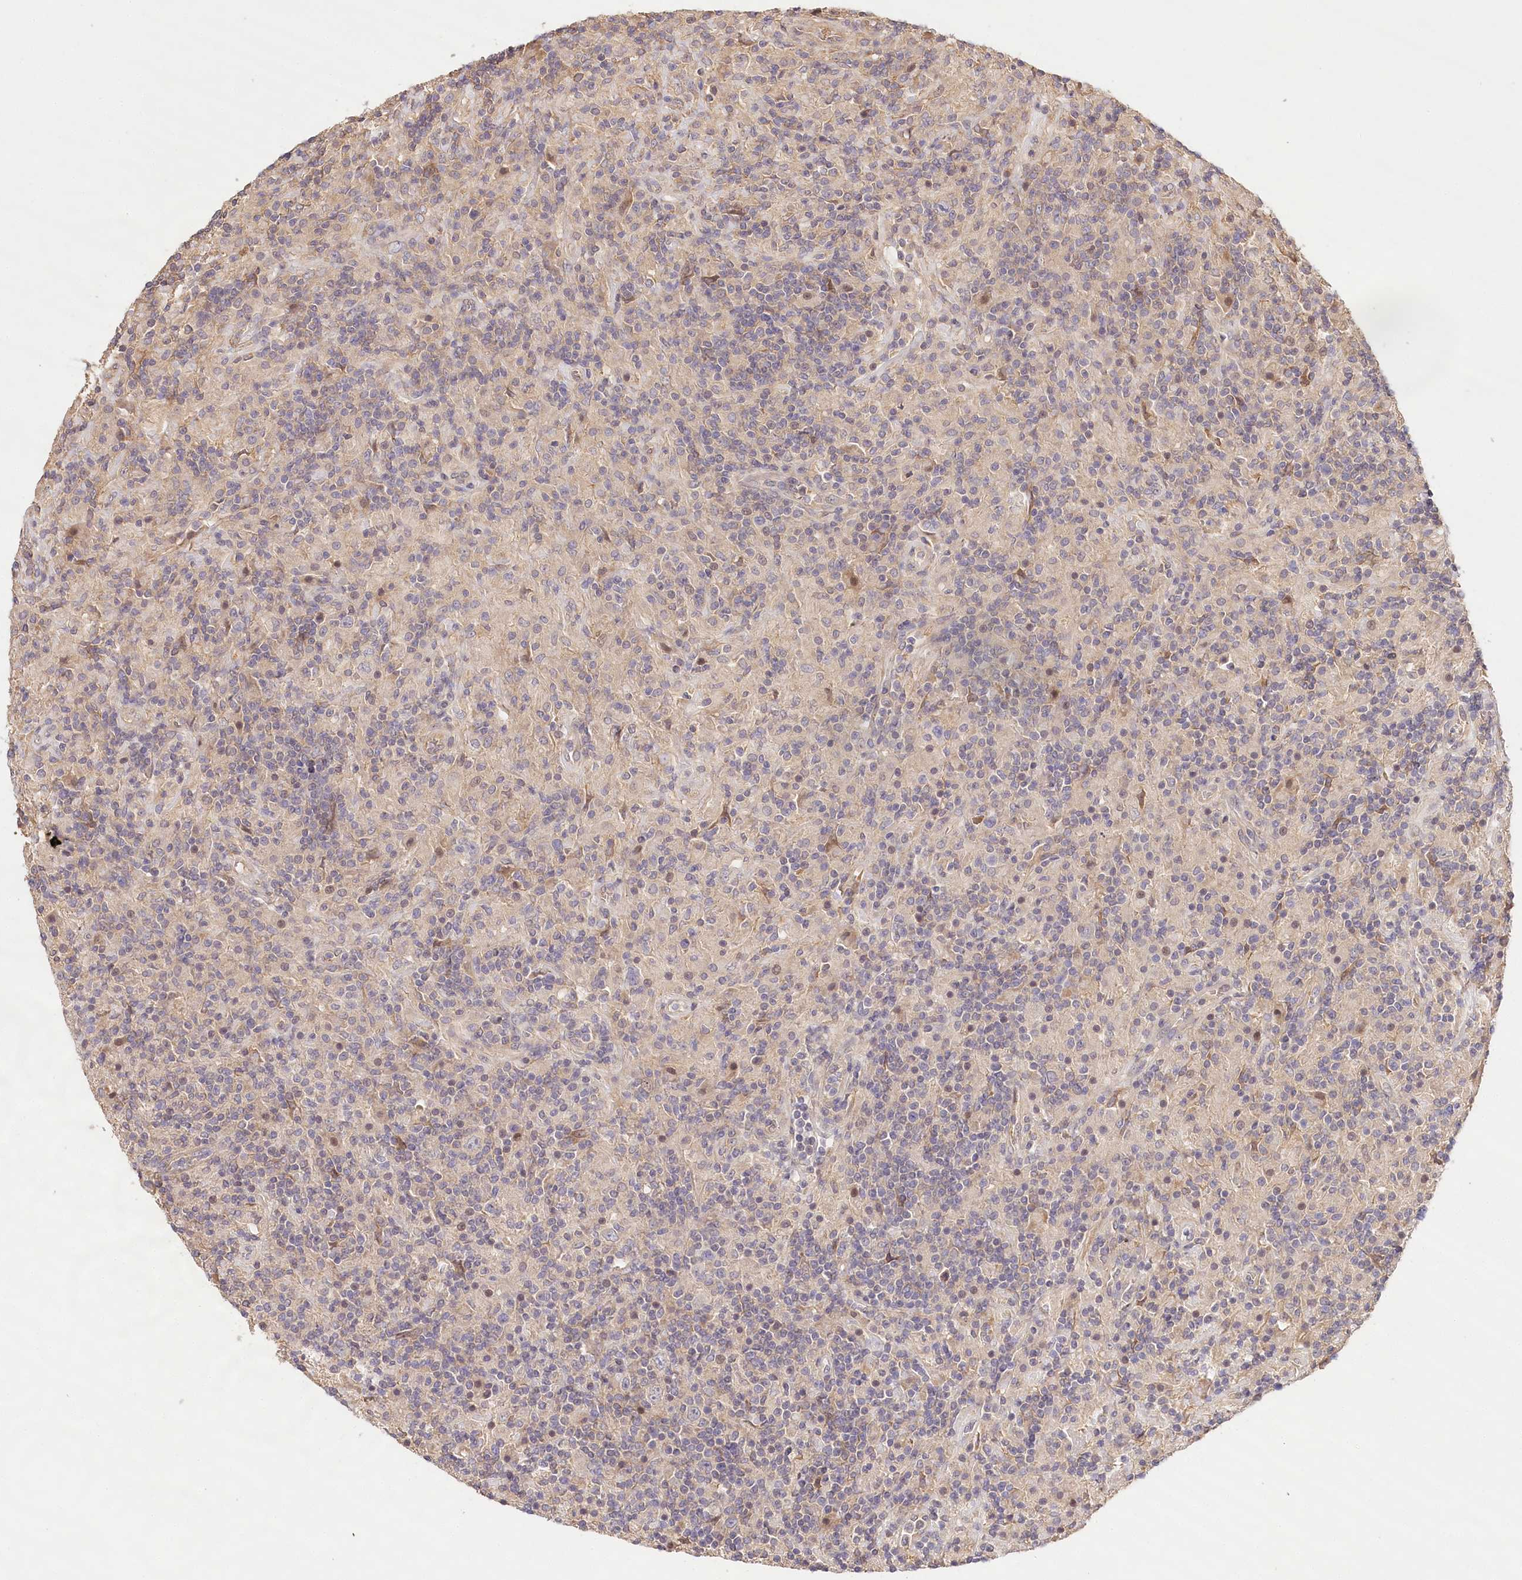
{"staining": {"intensity": "negative", "quantity": "none", "location": "none"}, "tissue": "lymphoma", "cell_type": "Tumor cells", "image_type": "cancer", "snomed": [{"axis": "morphology", "description": "Hodgkin's disease, NOS"}, {"axis": "topography", "description": "Lymph node"}], "caption": "High power microscopy image of an immunohistochemistry micrograph of Hodgkin's disease, revealing no significant positivity in tumor cells.", "gene": "LSS", "patient": {"sex": "male", "age": 70}}